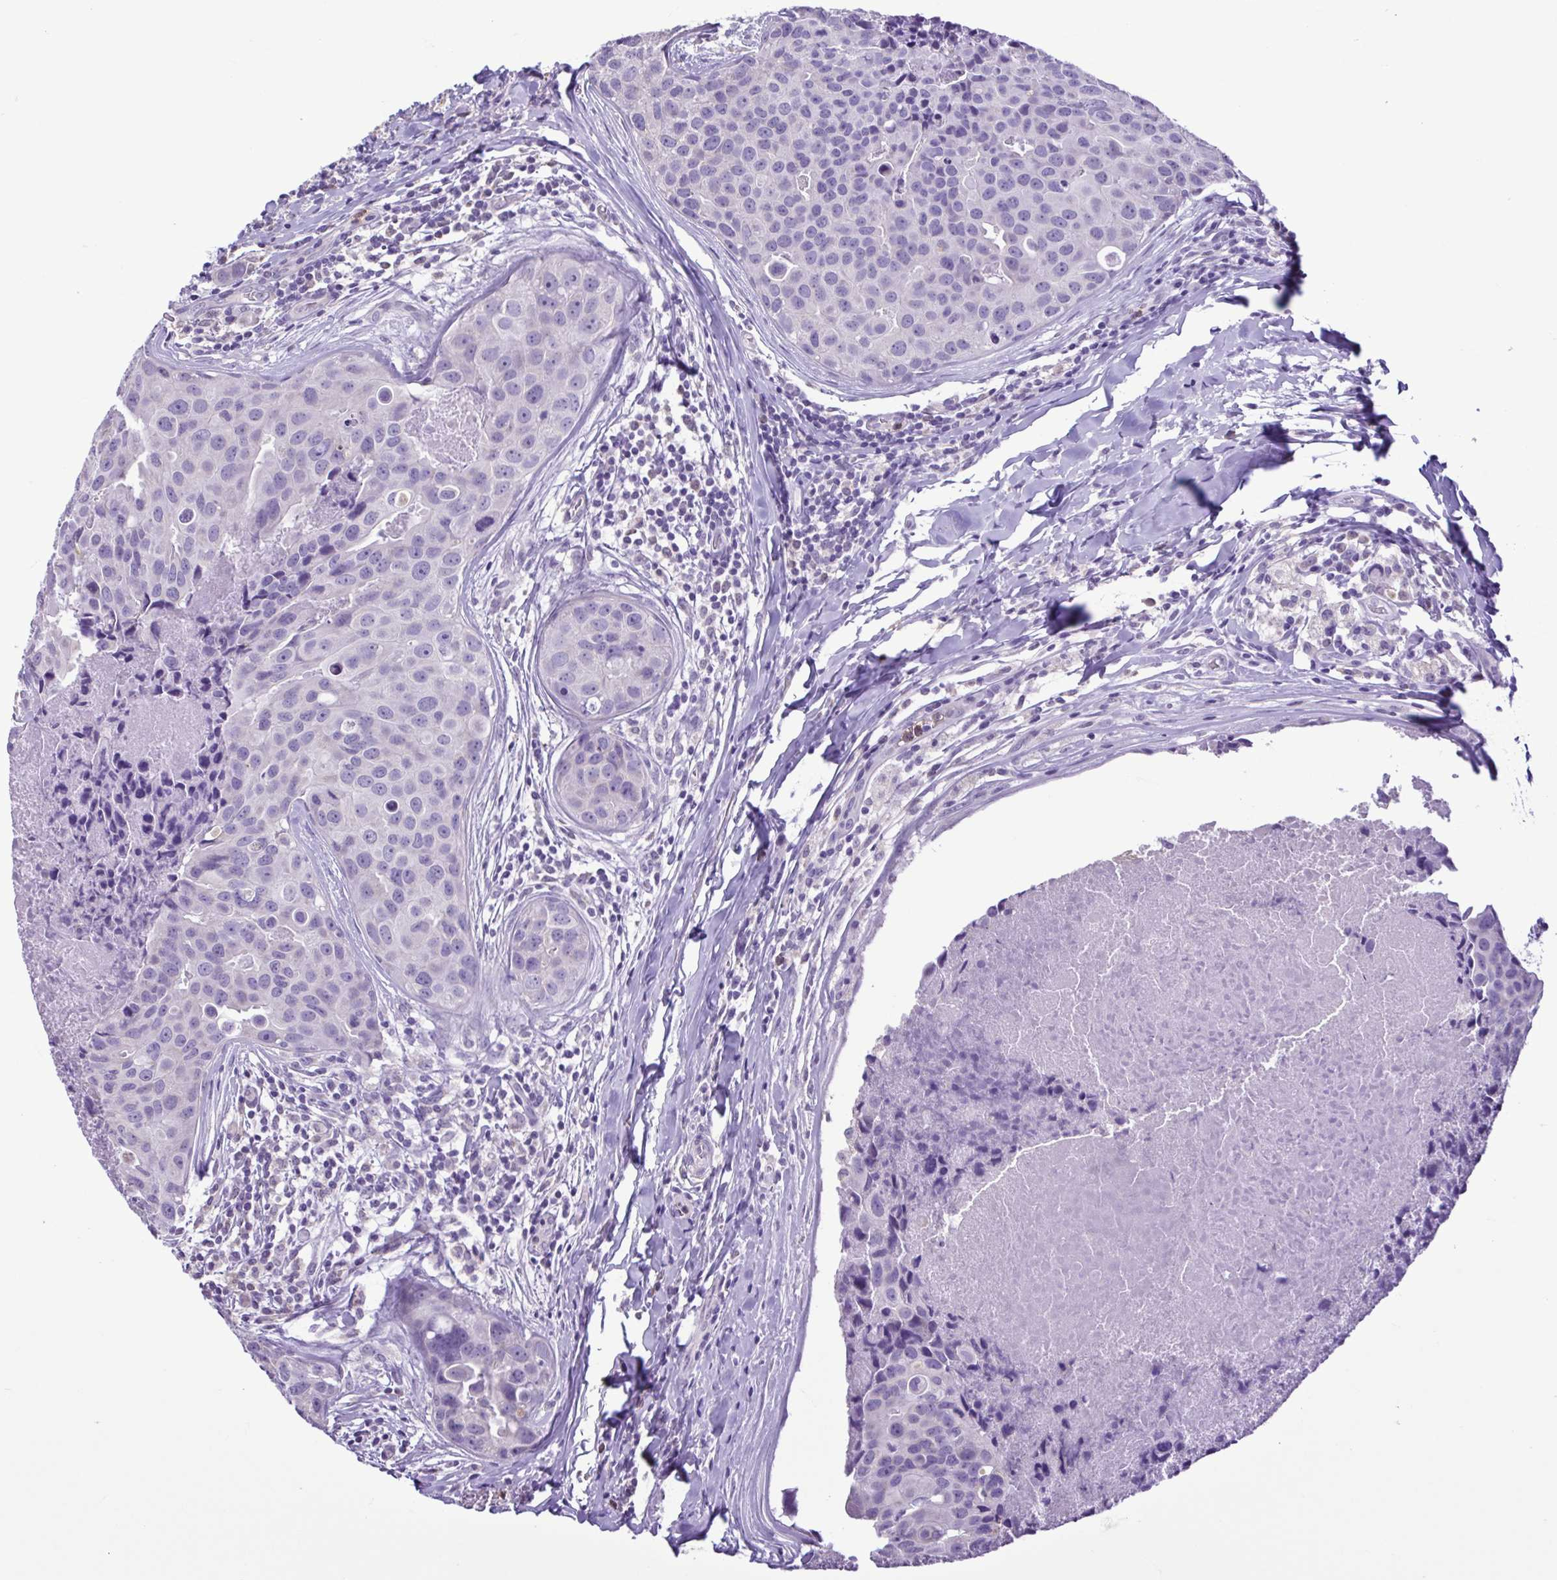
{"staining": {"intensity": "negative", "quantity": "none", "location": "none"}, "tissue": "breast cancer", "cell_type": "Tumor cells", "image_type": "cancer", "snomed": [{"axis": "morphology", "description": "Duct carcinoma"}, {"axis": "topography", "description": "Breast"}], "caption": "Breast cancer (intraductal carcinoma) was stained to show a protein in brown. There is no significant positivity in tumor cells. (Brightfield microscopy of DAB (3,3'-diaminobenzidine) IHC at high magnification).", "gene": "CBY2", "patient": {"sex": "female", "age": 24}}